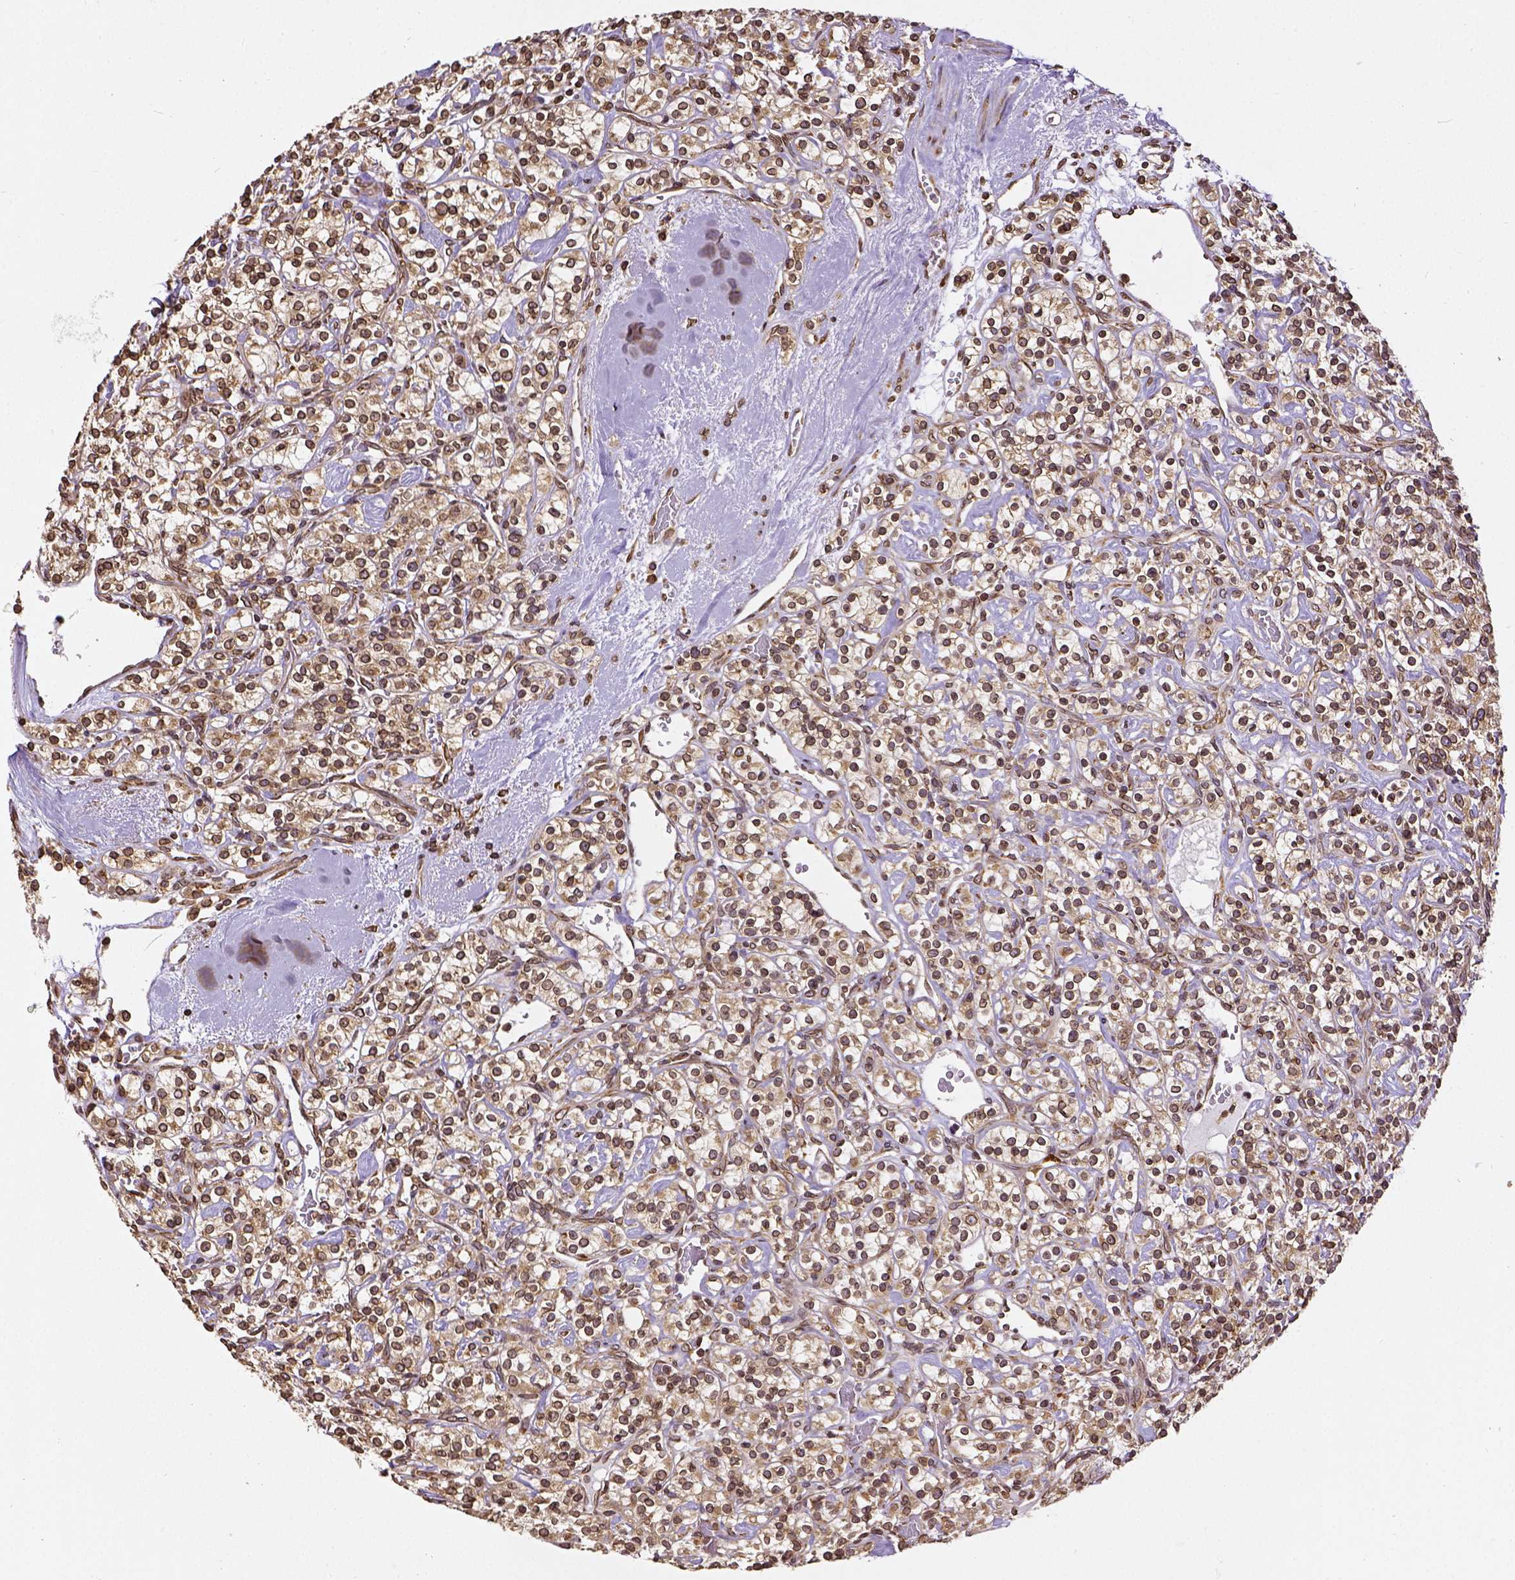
{"staining": {"intensity": "strong", "quantity": ">75%", "location": "cytoplasmic/membranous,nuclear"}, "tissue": "renal cancer", "cell_type": "Tumor cells", "image_type": "cancer", "snomed": [{"axis": "morphology", "description": "Adenocarcinoma, NOS"}, {"axis": "topography", "description": "Kidney"}], "caption": "Adenocarcinoma (renal) stained with a protein marker reveals strong staining in tumor cells.", "gene": "MTDH", "patient": {"sex": "male", "age": 77}}